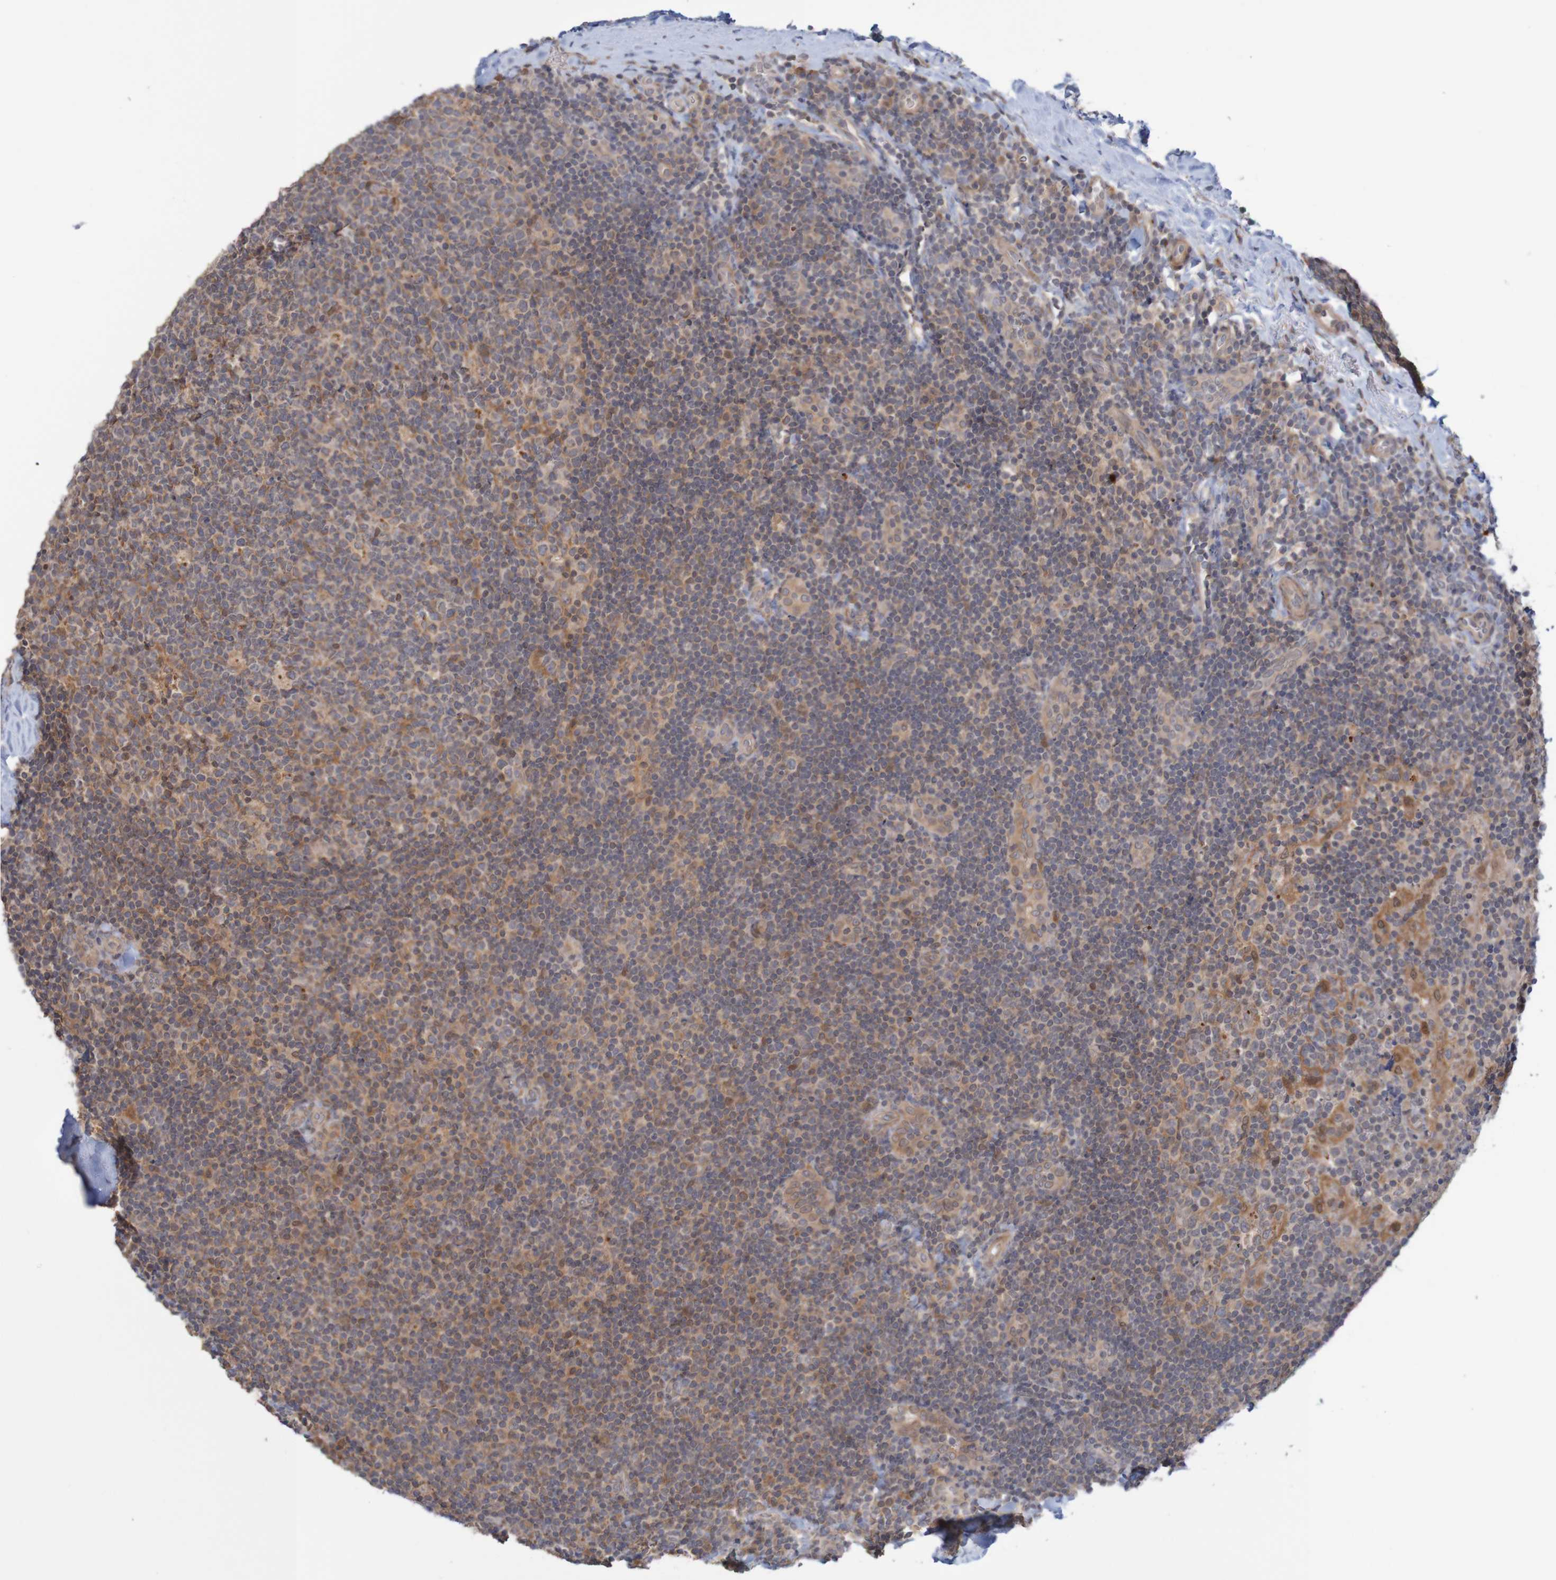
{"staining": {"intensity": "moderate", "quantity": "25%-75%", "location": "cytoplasmic/membranous"}, "tissue": "tonsil", "cell_type": "Germinal center cells", "image_type": "normal", "snomed": [{"axis": "morphology", "description": "Normal tissue, NOS"}, {"axis": "topography", "description": "Tonsil"}], "caption": "Protein expression analysis of unremarkable human tonsil reveals moderate cytoplasmic/membranous expression in approximately 25%-75% of germinal center cells. Immunohistochemistry stains the protein in brown and the nuclei are stained blue.", "gene": "ANKK1", "patient": {"sex": "male", "age": 17}}